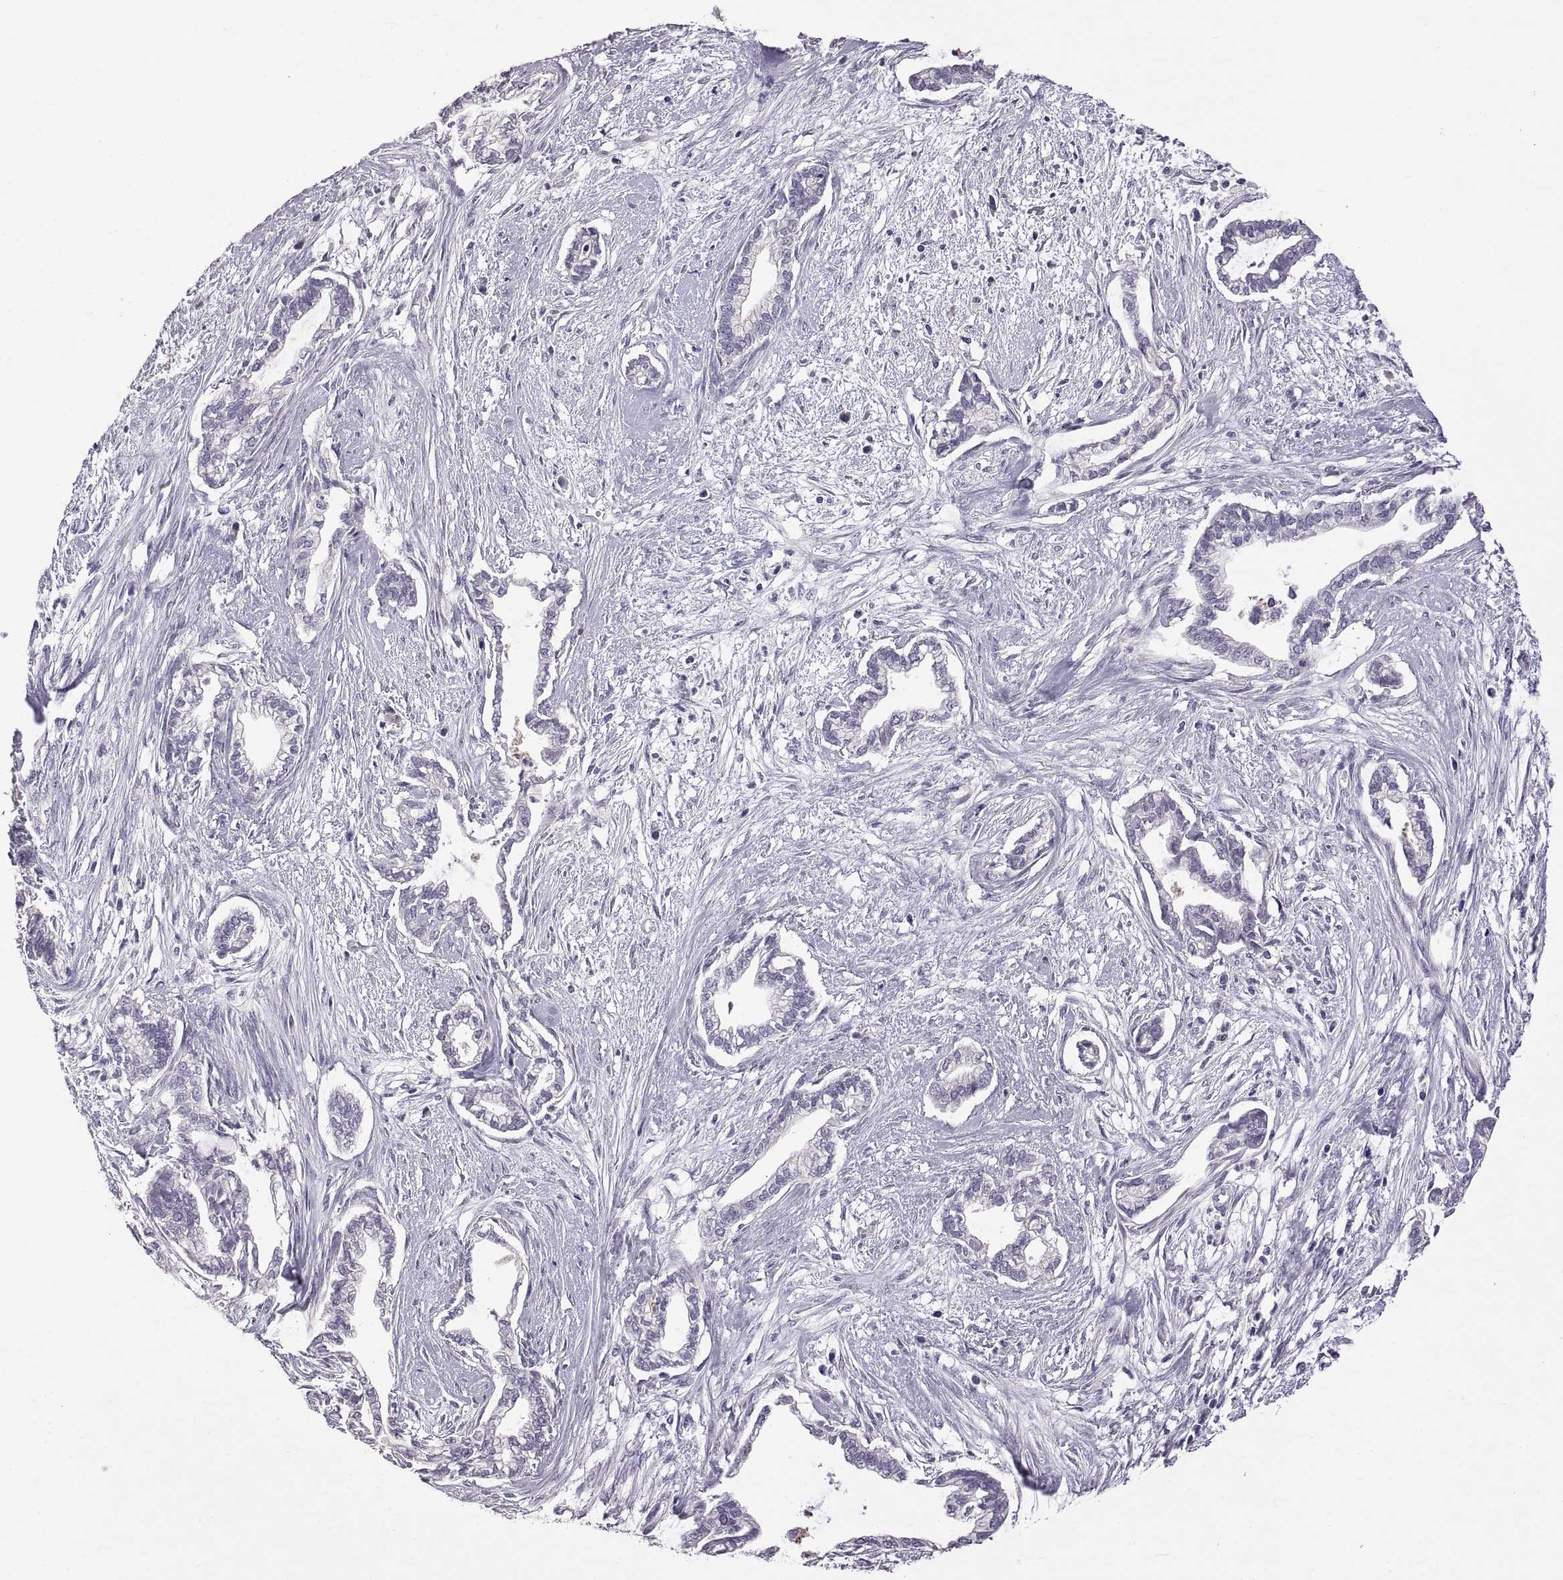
{"staining": {"intensity": "negative", "quantity": "none", "location": "none"}, "tissue": "cervical cancer", "cell_type": "Tumor cells", "image_type": "cancer", "snomed": [{"axis": "morphology", "description": "Adenocarcinoma, NOS"}, {"axis": "topography", "description": "Cervix"}], "caption": "A high-resolution photomicrograph shows immunohistochemistry (IHC) staining of cervical cancer (adenocarcinoma), which displays no significant positivity in tumor cells.", "gene": "DEFB136", "patient": {"sex": "female", "age": 62}}